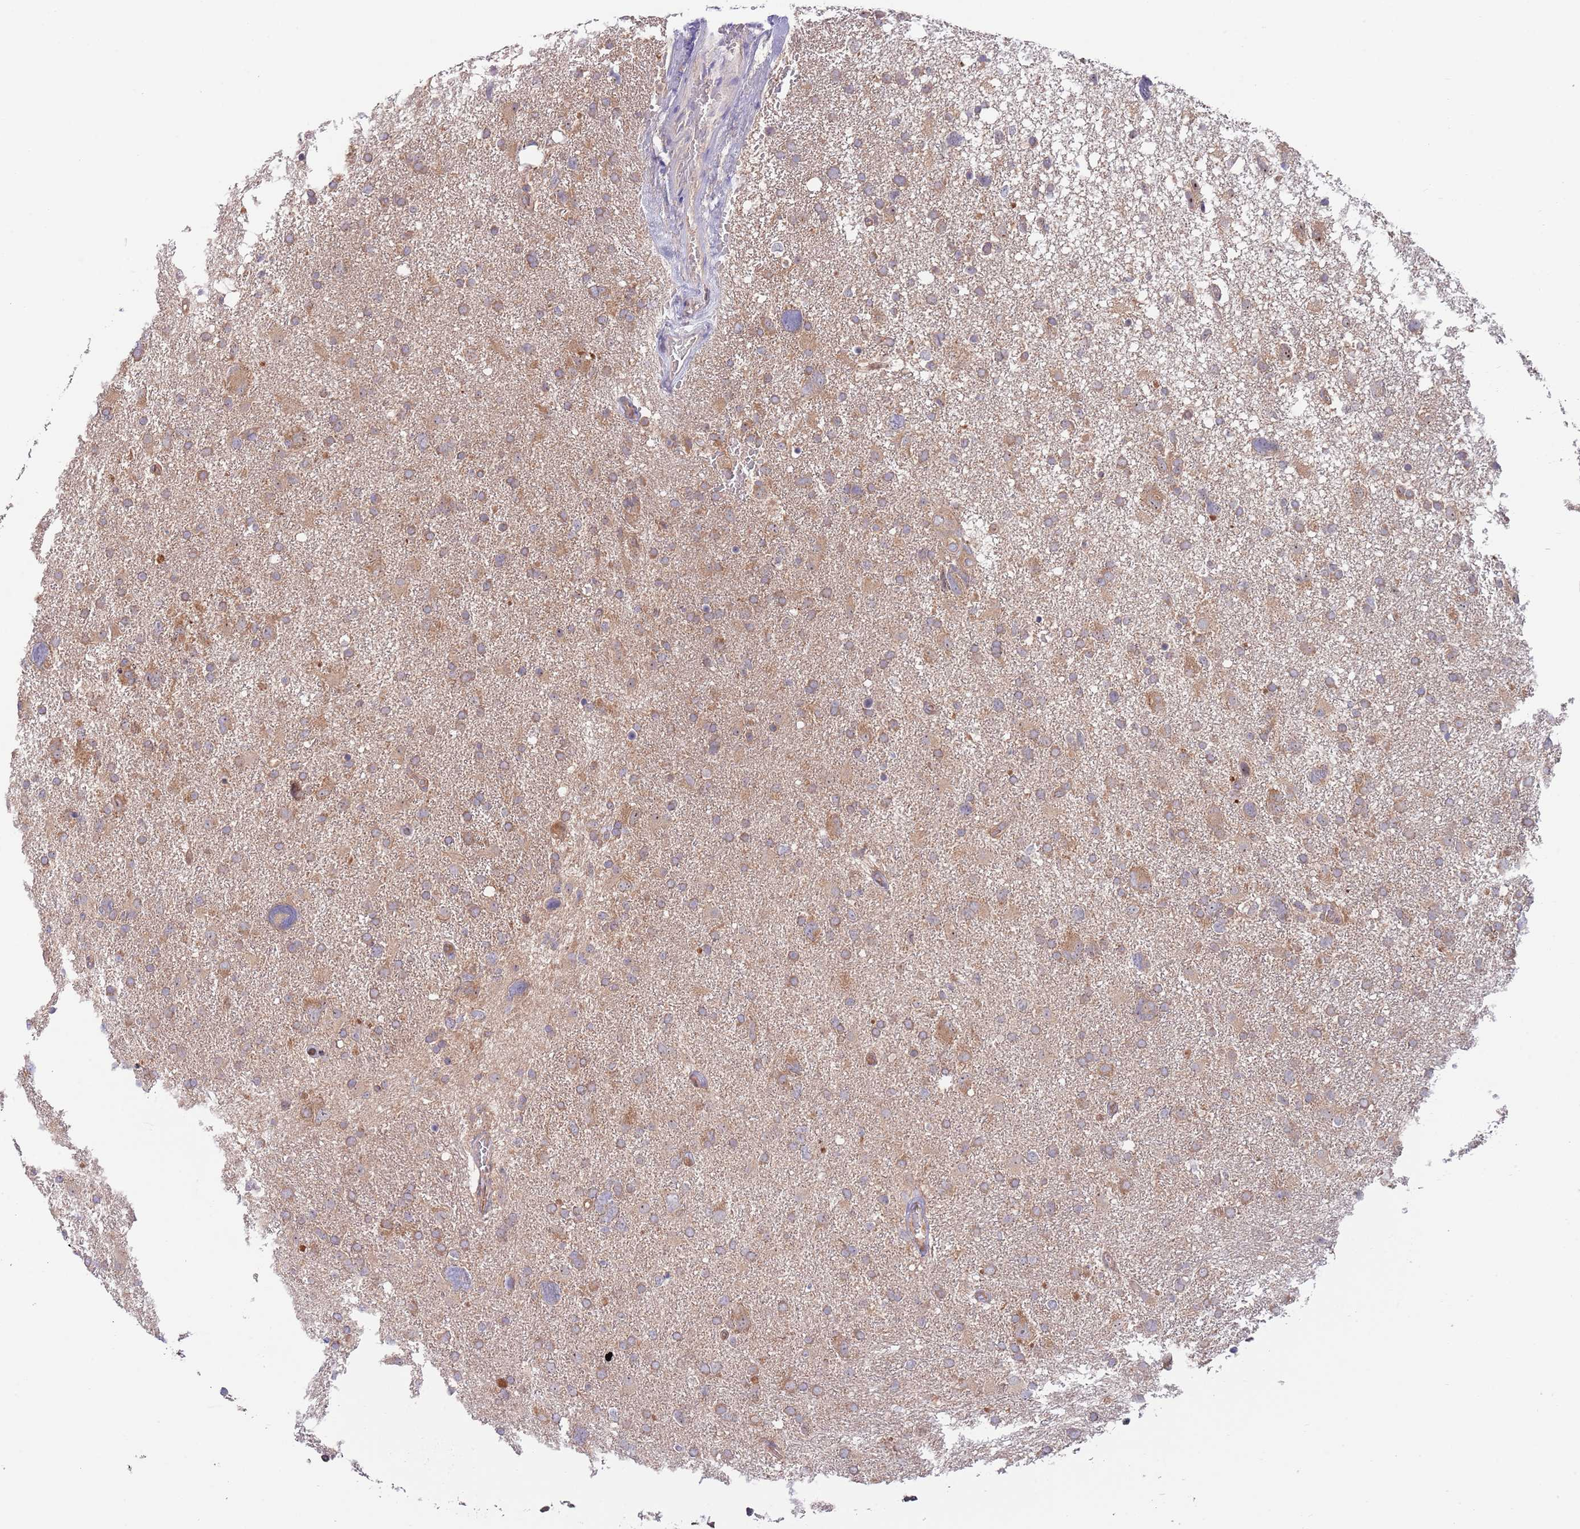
{"staining": {"intensity": "moderate", "quantity": ">75%", "location": "cytoplasmic/membranous"}, "tissue": "glioma", "cell_type": "Tumor cells", "image_type": "cancer", "snomed": [{"axis": "morphology", "description": "Glioma, malignant, High grade"}, {"axis": "topography", "description": "Brain"}], "caption": "A high-resolution photomicrograph shows immunohistochemistry staining of malignant high-grade glioma, which shows moderate cytoplasmic/membranous staining in about >75% of tumor cells.", "gene": "EIF3F", "patient": {"sex": "male", "age": 61}}